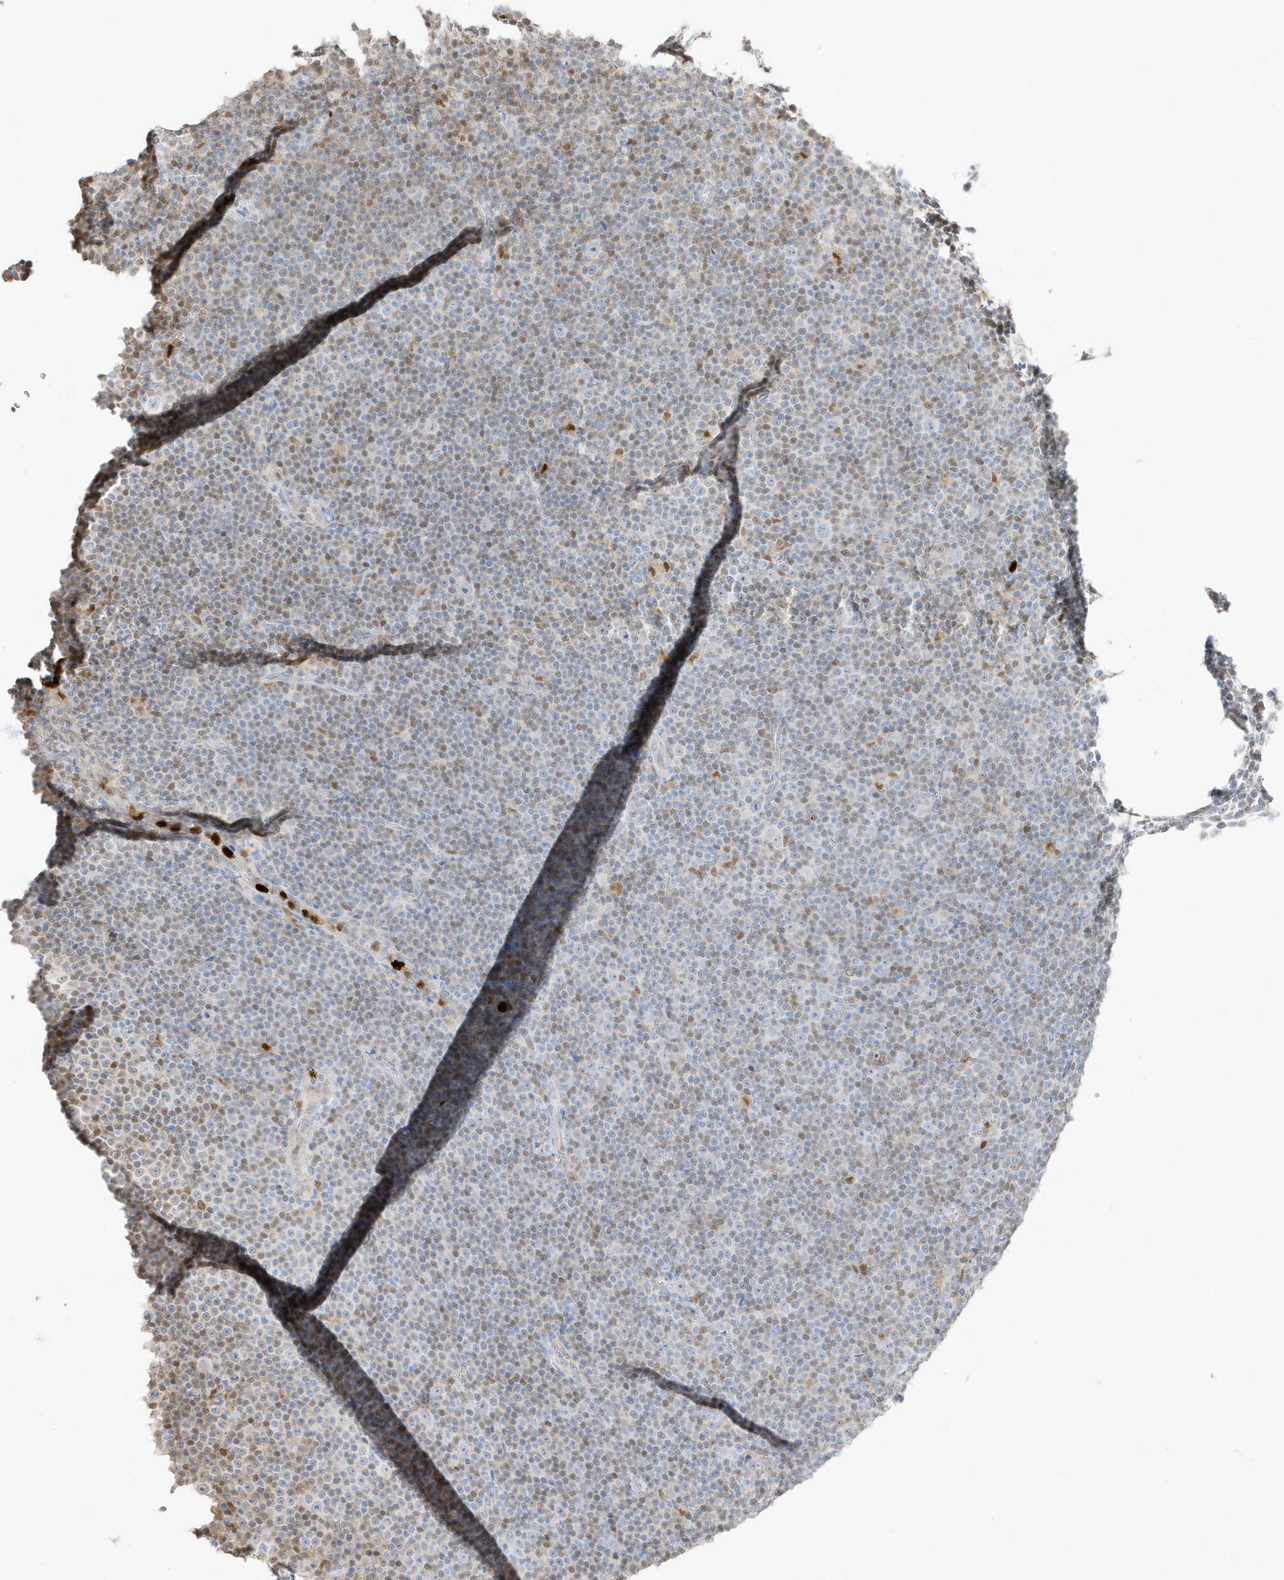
{"staining": {"intensity": "weak", "quantity": "<25%", "location": "nuclear"}, "tissue": "lymphoma", "cell_type": "Tumor cells", "image_type": "cancer", "snomed": [{"axis": "morphology", "description": "Malignant lymphoma, non-Hodgkin's type, Low grade"}, {"axis": "topography", "description": "Lymph node"}], "caption": "IHC micrograph of human lymphoma stained for a protein (brown), which exhibits no positivity in tumor cells.", "gene": "GCA", "patient": {"sex": "female", "age": 67}}